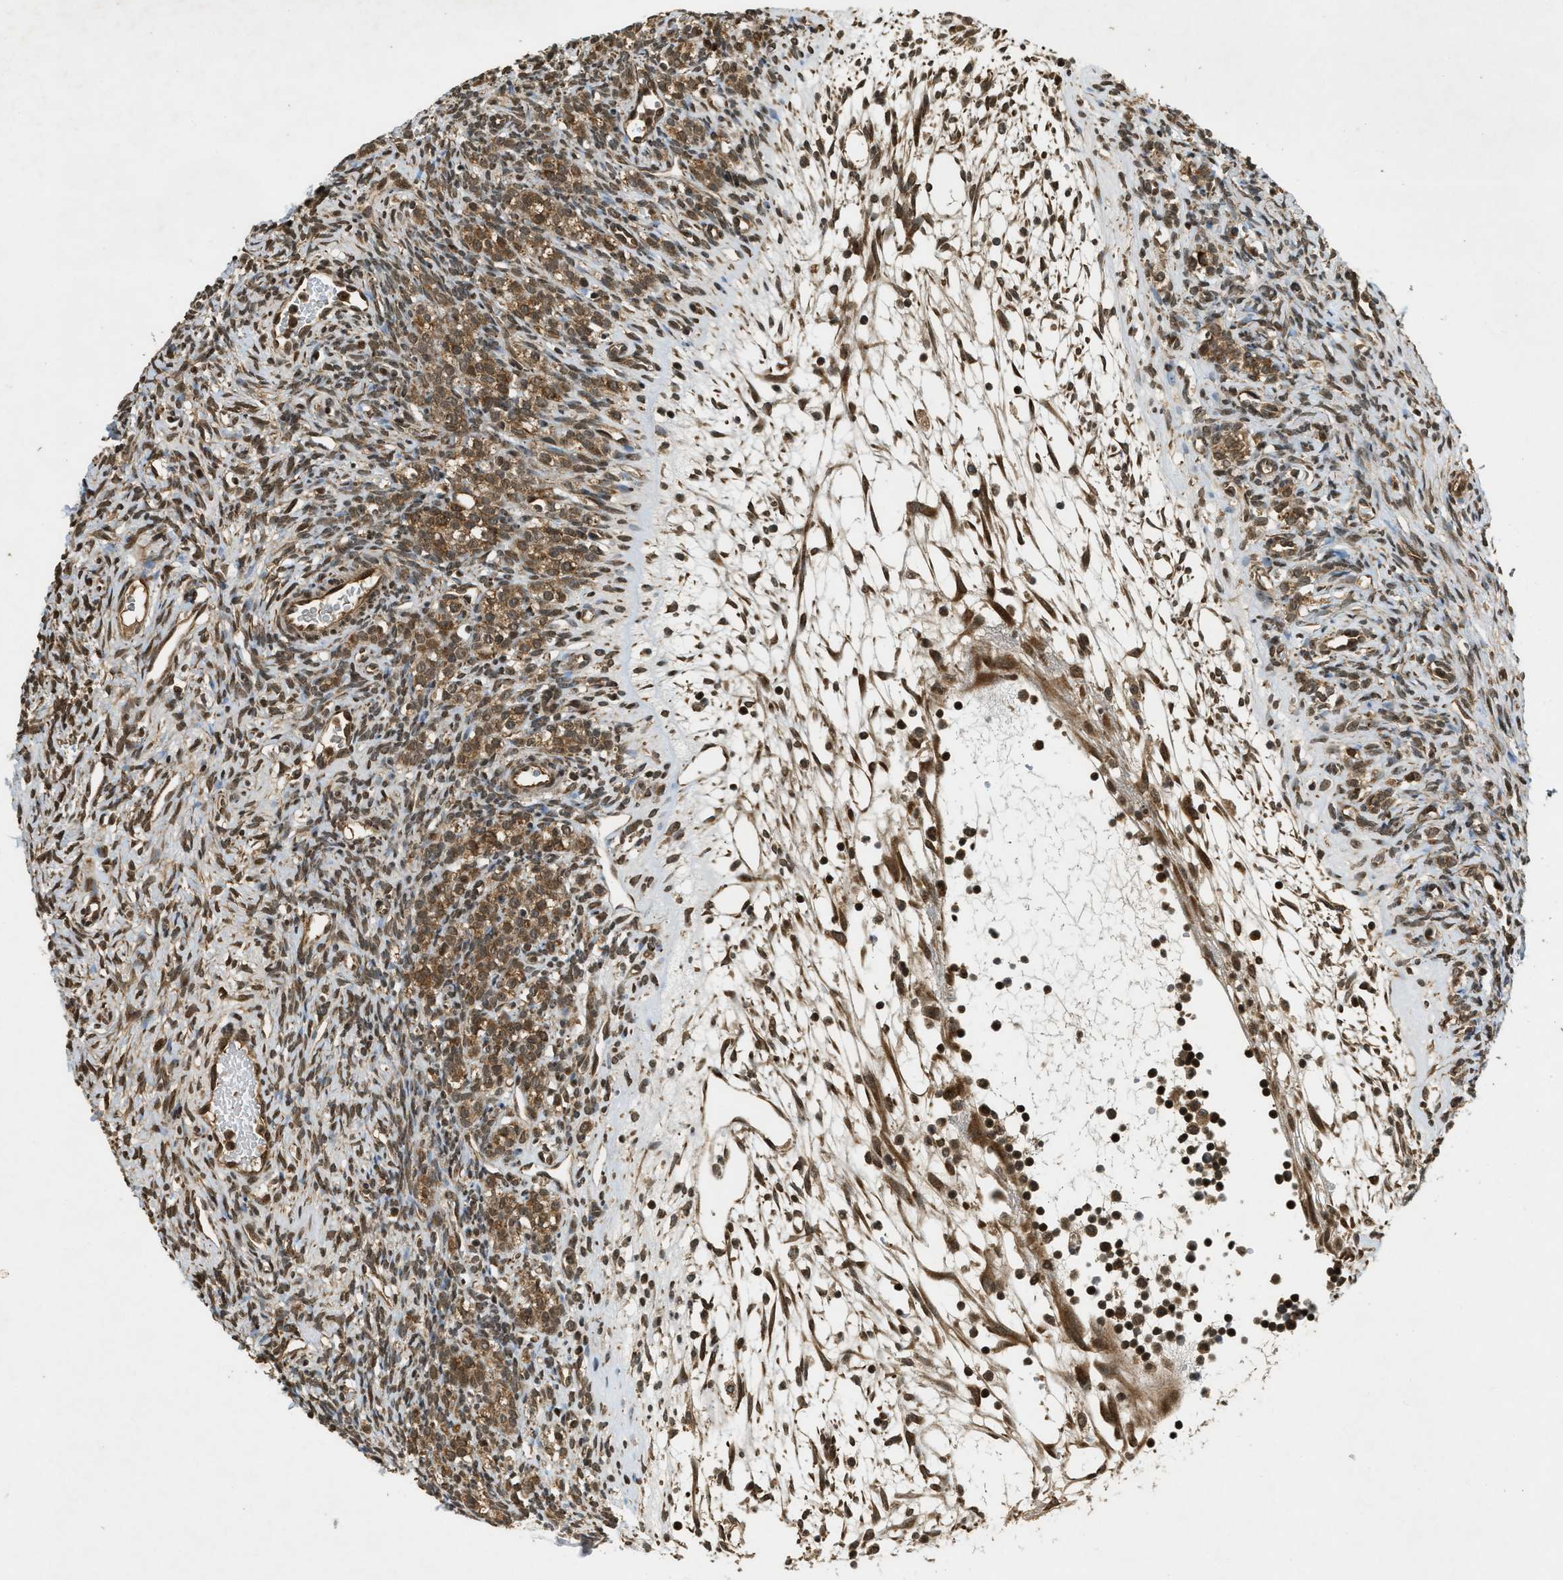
{"staining": {"intensity": "moderate", "quantity": ">75%", "location": "cytoplasmic/membranous,nuclear"}, "tissue": "ovary", "cell_type": "Ovarian stroma cells", "image_type": "normal", "snomed": [{"axis": "morphology", "description": "Normal tissue, NOS"}, {"axis": "topography", "description": "Ovary"}], "caption": "Immunohistochemical staining of unremarkable human ovary shows medium levels of moderate cytoplasmic/membranous,nuclear expression in approximately >75% of ovarian stroma cells. (brown staining indicates protein expression, while blue staining denotes nuclei).", "gene": "EIF2AK3", "patient": {"sex": "female", "age": 33}}